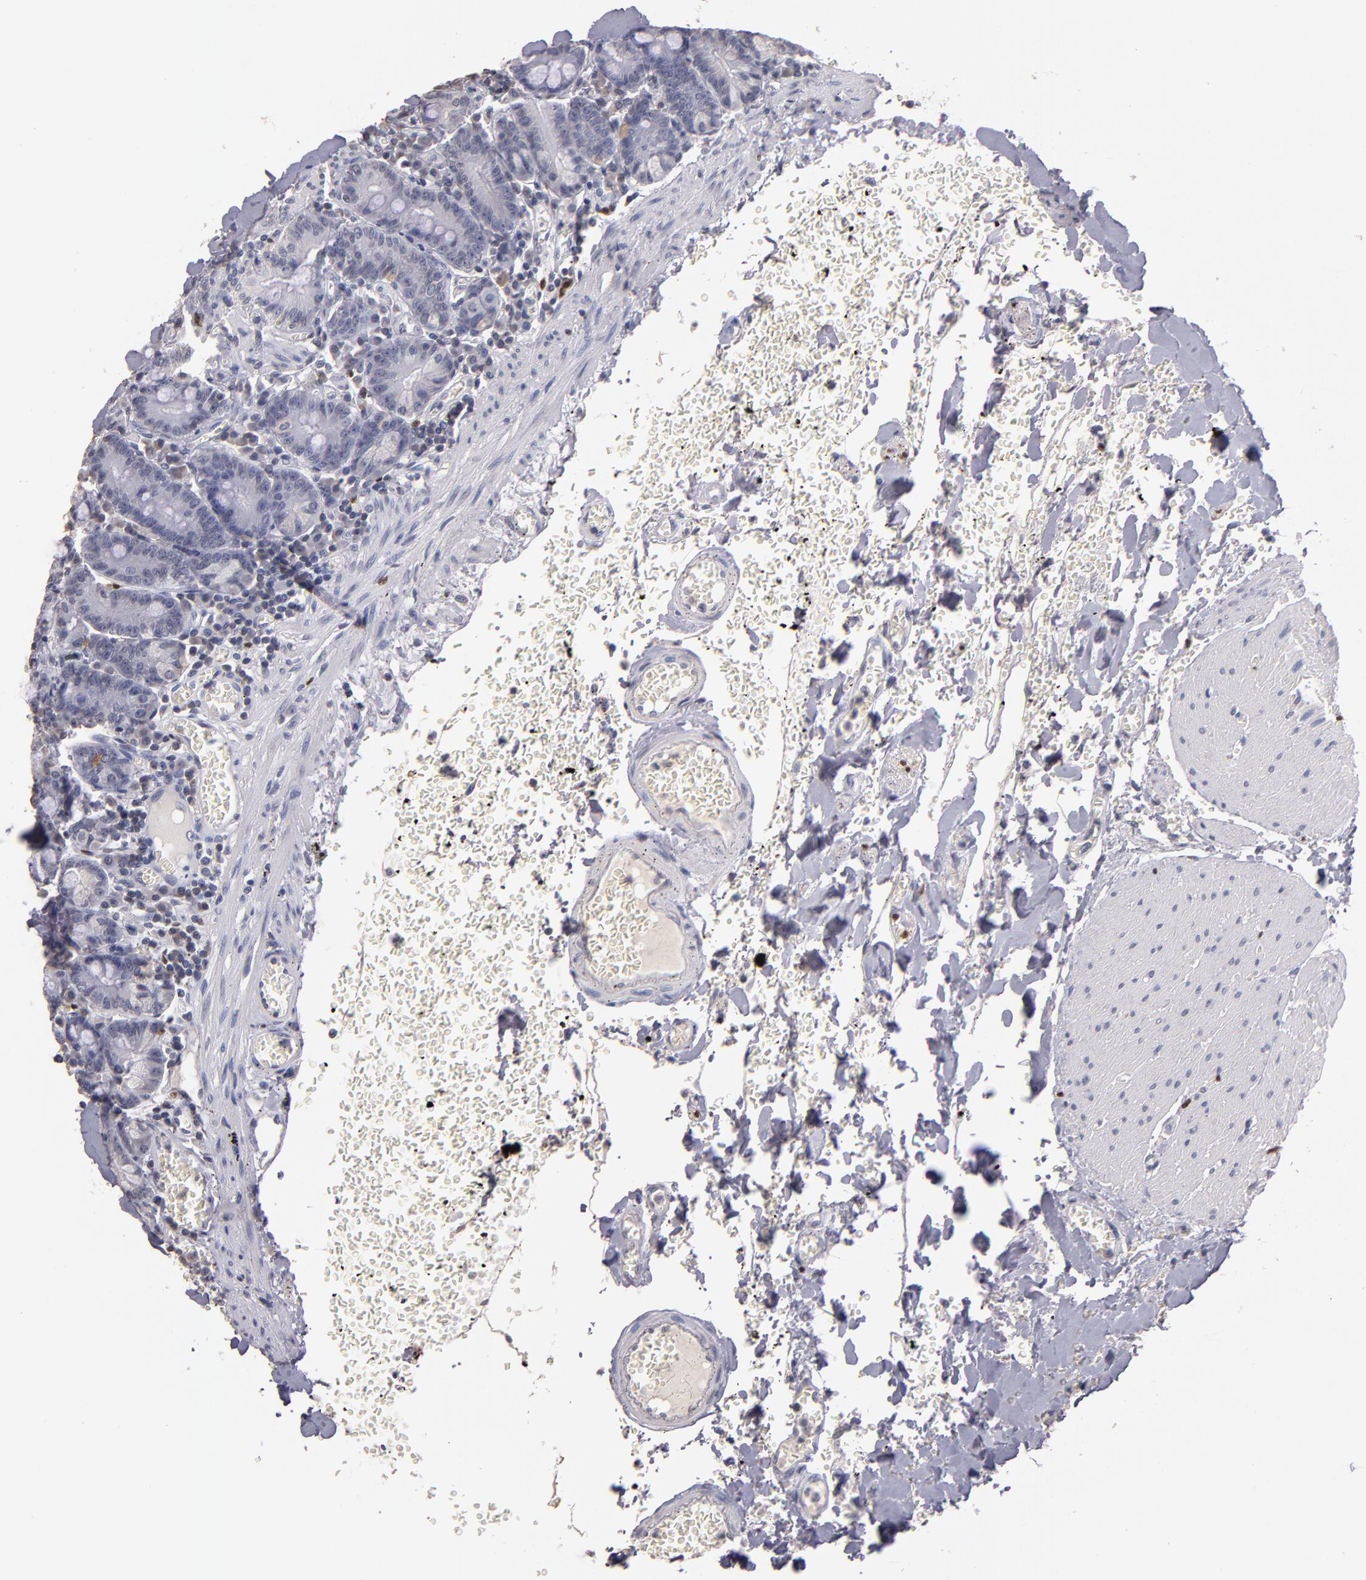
{"staining": {"intensity": "negative", "quantity": "none", "location": "none"}, "tissue": "small intestine", "cell_type": "Glandular cells", "image_type": "normal", "snomed": [{"axis": "morphology", "description": "Normal tissue, NOS"}, {"axis": "topography", "description": "Small intestine"}], "caption": "The photomicrograph displays no significant positivity in glandular cells of small intestine.", "gene": "SOX10", "patient": {"sex": "male", "age": 71}}